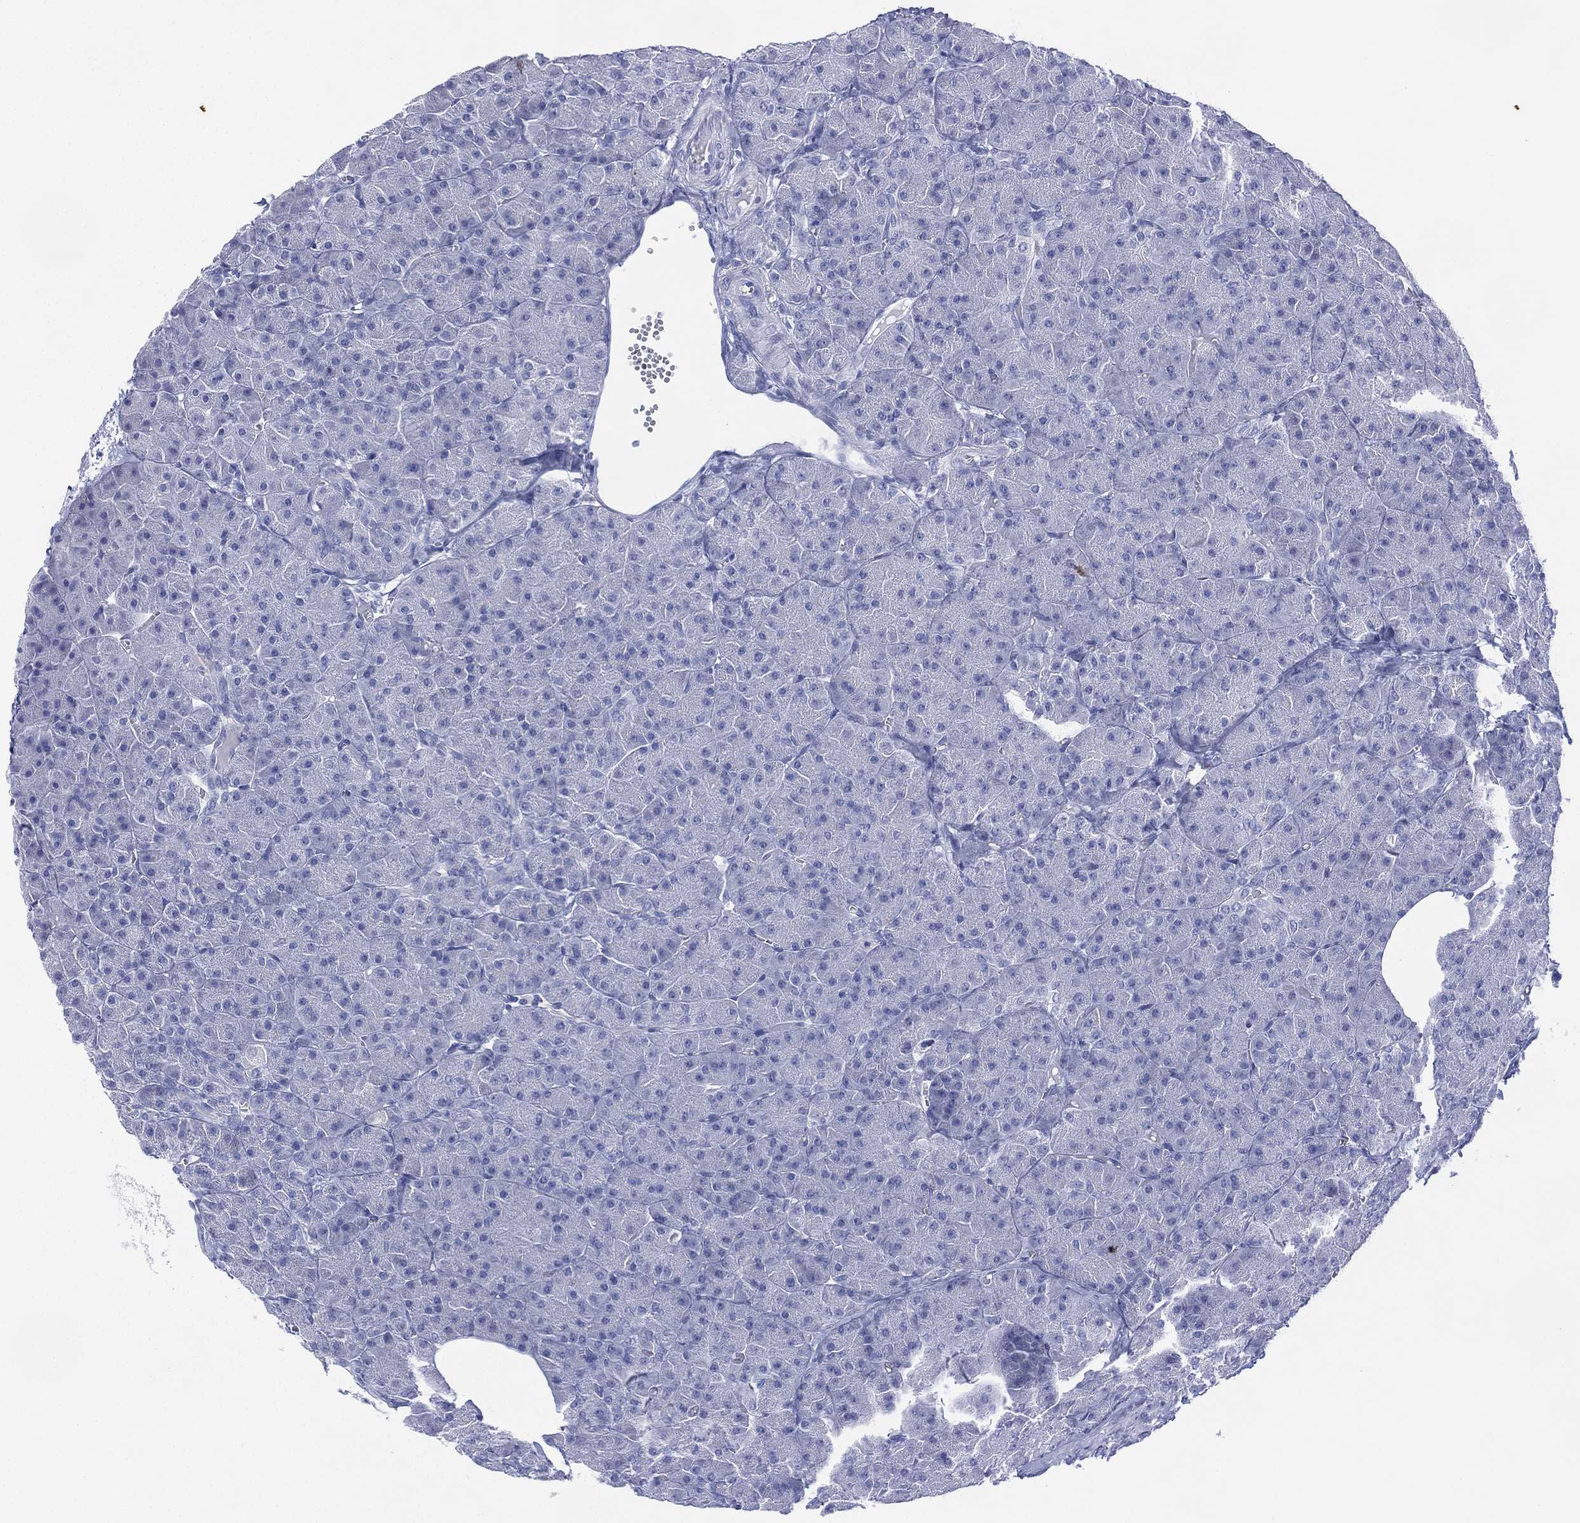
{"staining": {"intensity": "negative", "quantity": "none", "location": "none"}, "tissue": "pancreas", "cell_type": "Exocrine glandular cells", "image_type": "normal", "snomed": [{"axis": "morphology", "description": "Normal tissue, NOS"}, {"axis": "topography", "description": "Pancreas"}], "caption": "This is a photomicrograph of immunohistochemistry staining of unremarkable pancreas, which shows no staining in exocrine glandular cells. (Brightfield microscopy of DAB (3,3'-diaminobenzidine) IHC at high magnification).", "gene": "DSG1", "patient": {"sex": "male", "age": 61}}